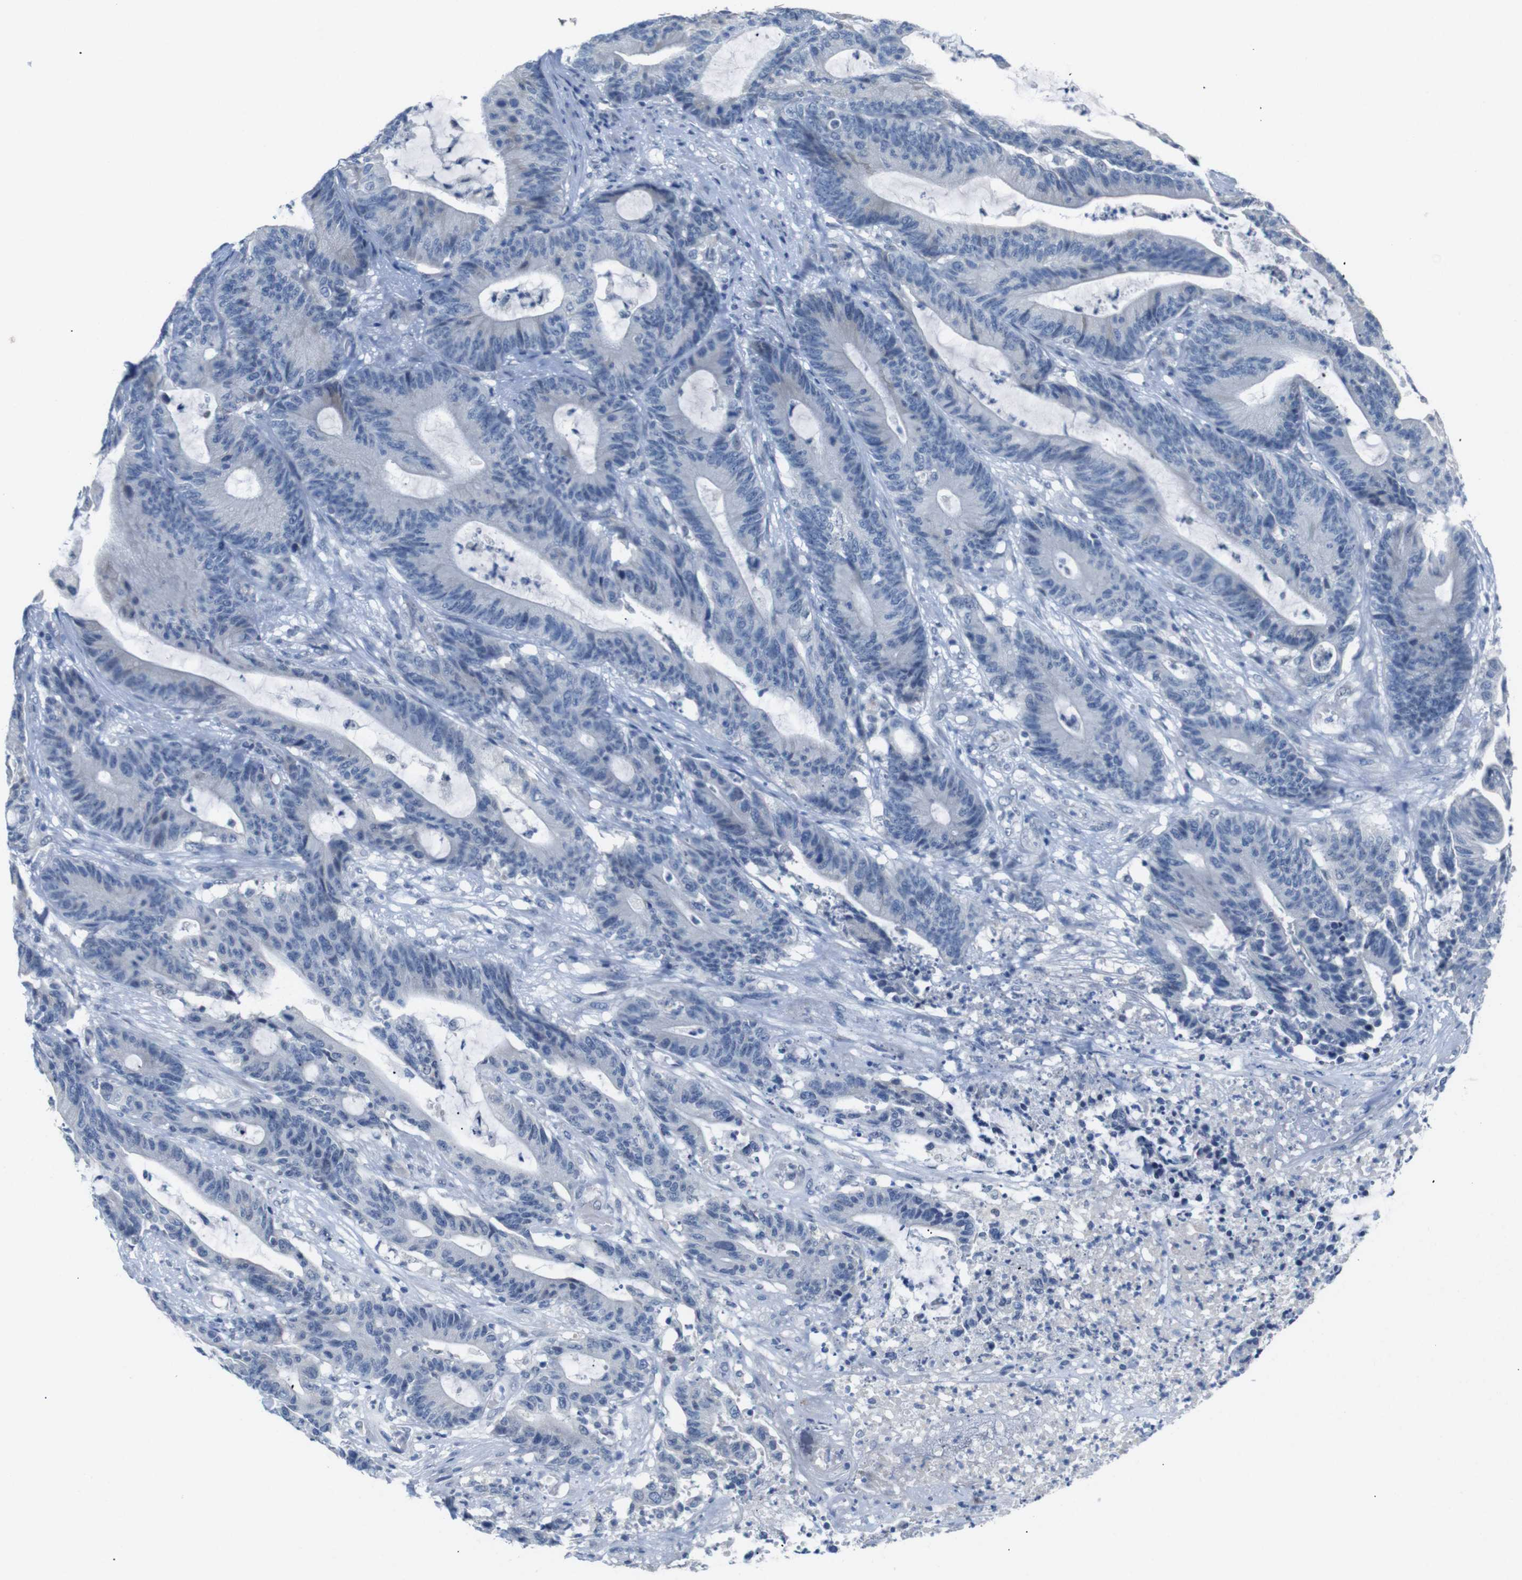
{"staining": {"intensity": "negative", "quantity": "none", "location": "none"}, "tissue": "colorectal cancer", "cell_type": "Tumor cells", "image_type": "cancer", "snomed": [{"axis": "morphology", "description": "Adenocarcinoma, NOS"}, {"axis": "topography", "description": "Colon"}], "caption": "Photomicrograph shows no protein staining in tumor cells of colorectal cancer (adenocarcinoma) tissue.", "gene": "CHRM5", "patient": {"sex": "female", "age": 84}}